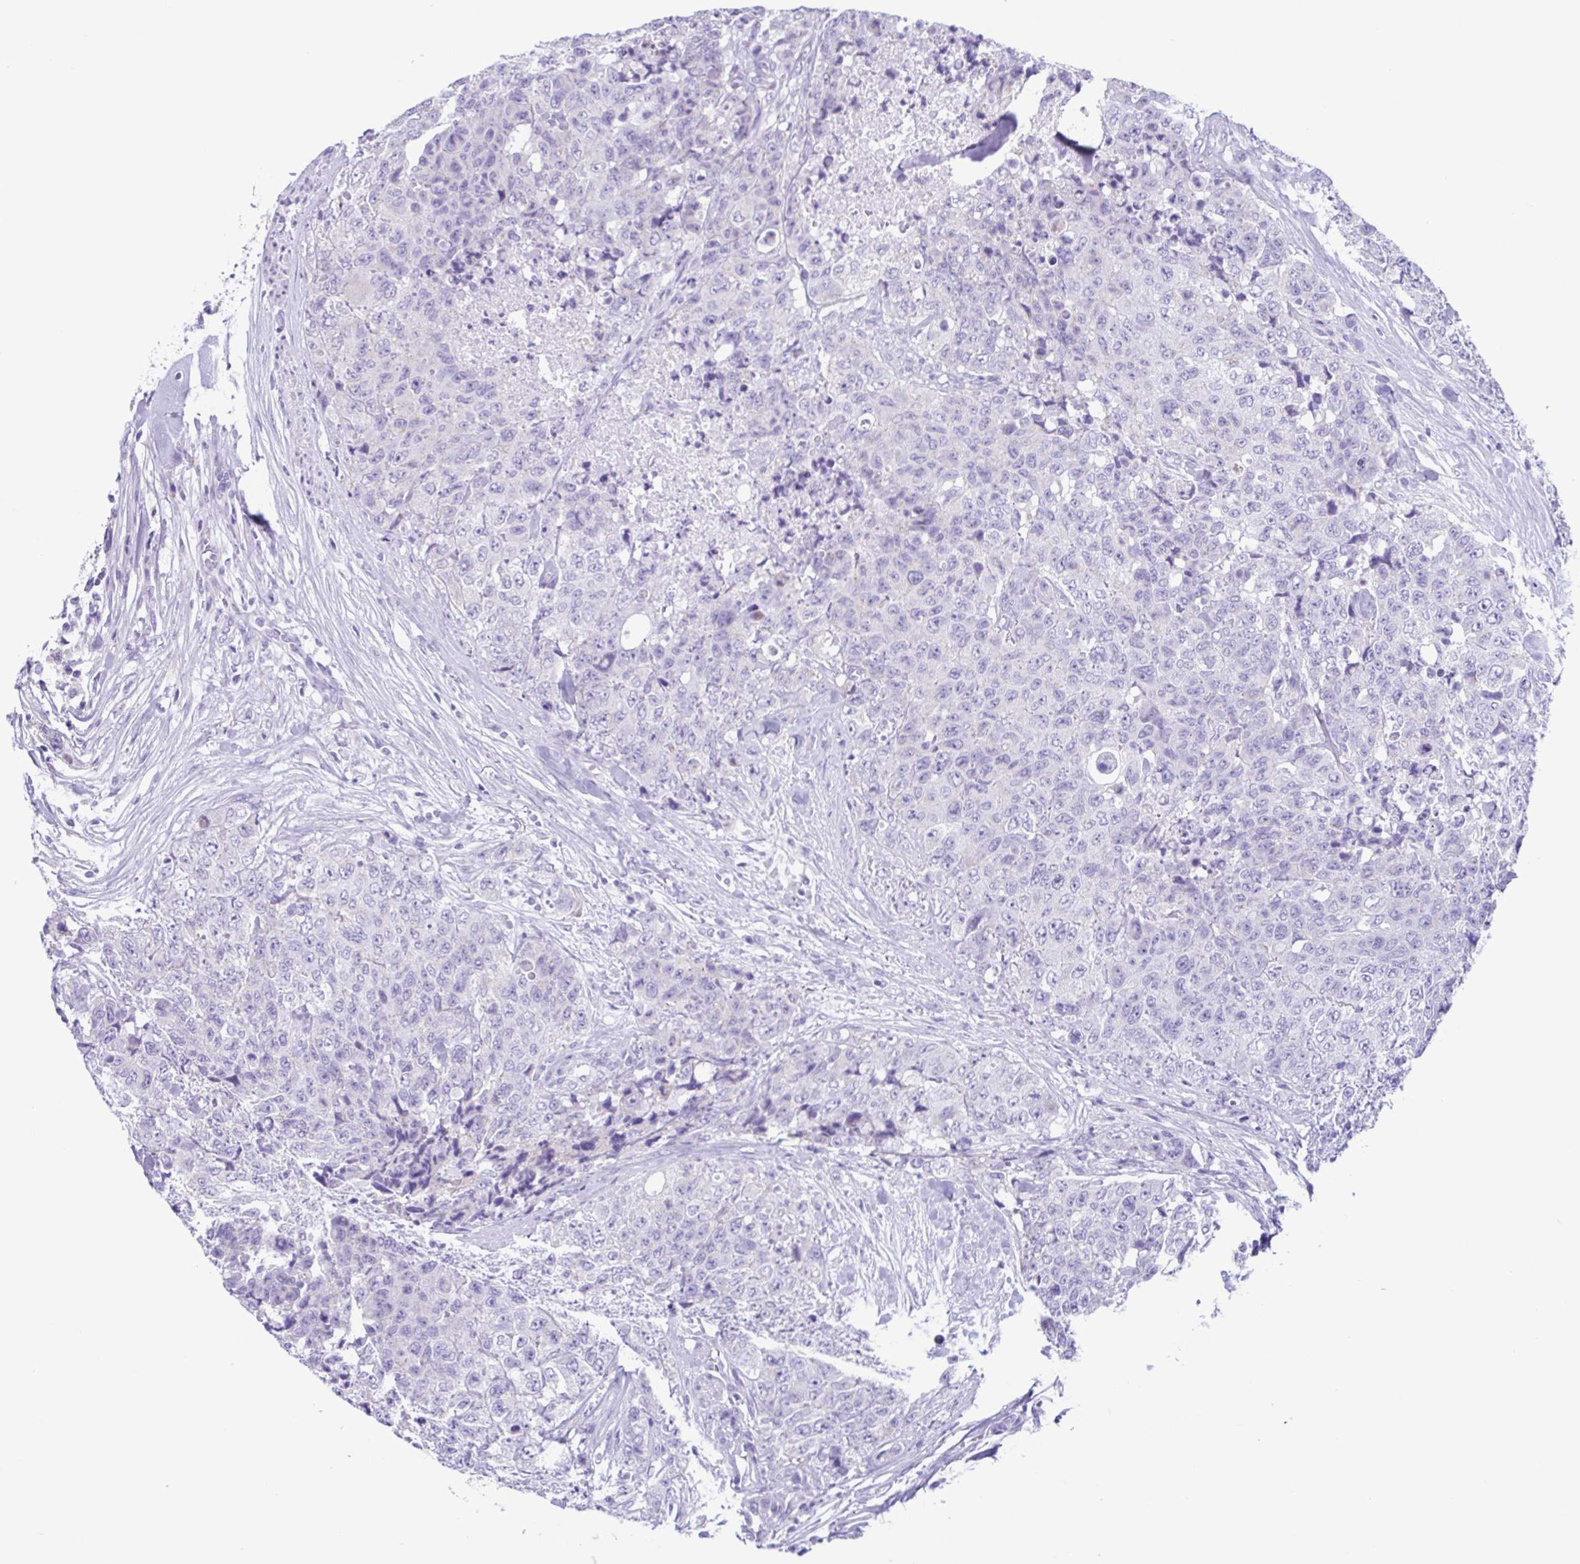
{"staining": {"intensity": "negative", "quantity": "none", "location": "none"}, "tissue": "urothelial cancer", "cell_type": "Tumor cells", "image_type": "cancer", "snomed": [{"axis": "morphology", "description": "Urothelial carcinoma, High grade"}, {"axis": "topography", "description": "Urinary bladder"}], "caption": "This is a histopathology image of immunohistochemistry (IHC) staining of urothelial cancer, which shows no positivity in tumor cells.", "gene": "ACTRT3", "patient": {"sex": "female", "age": 78}}